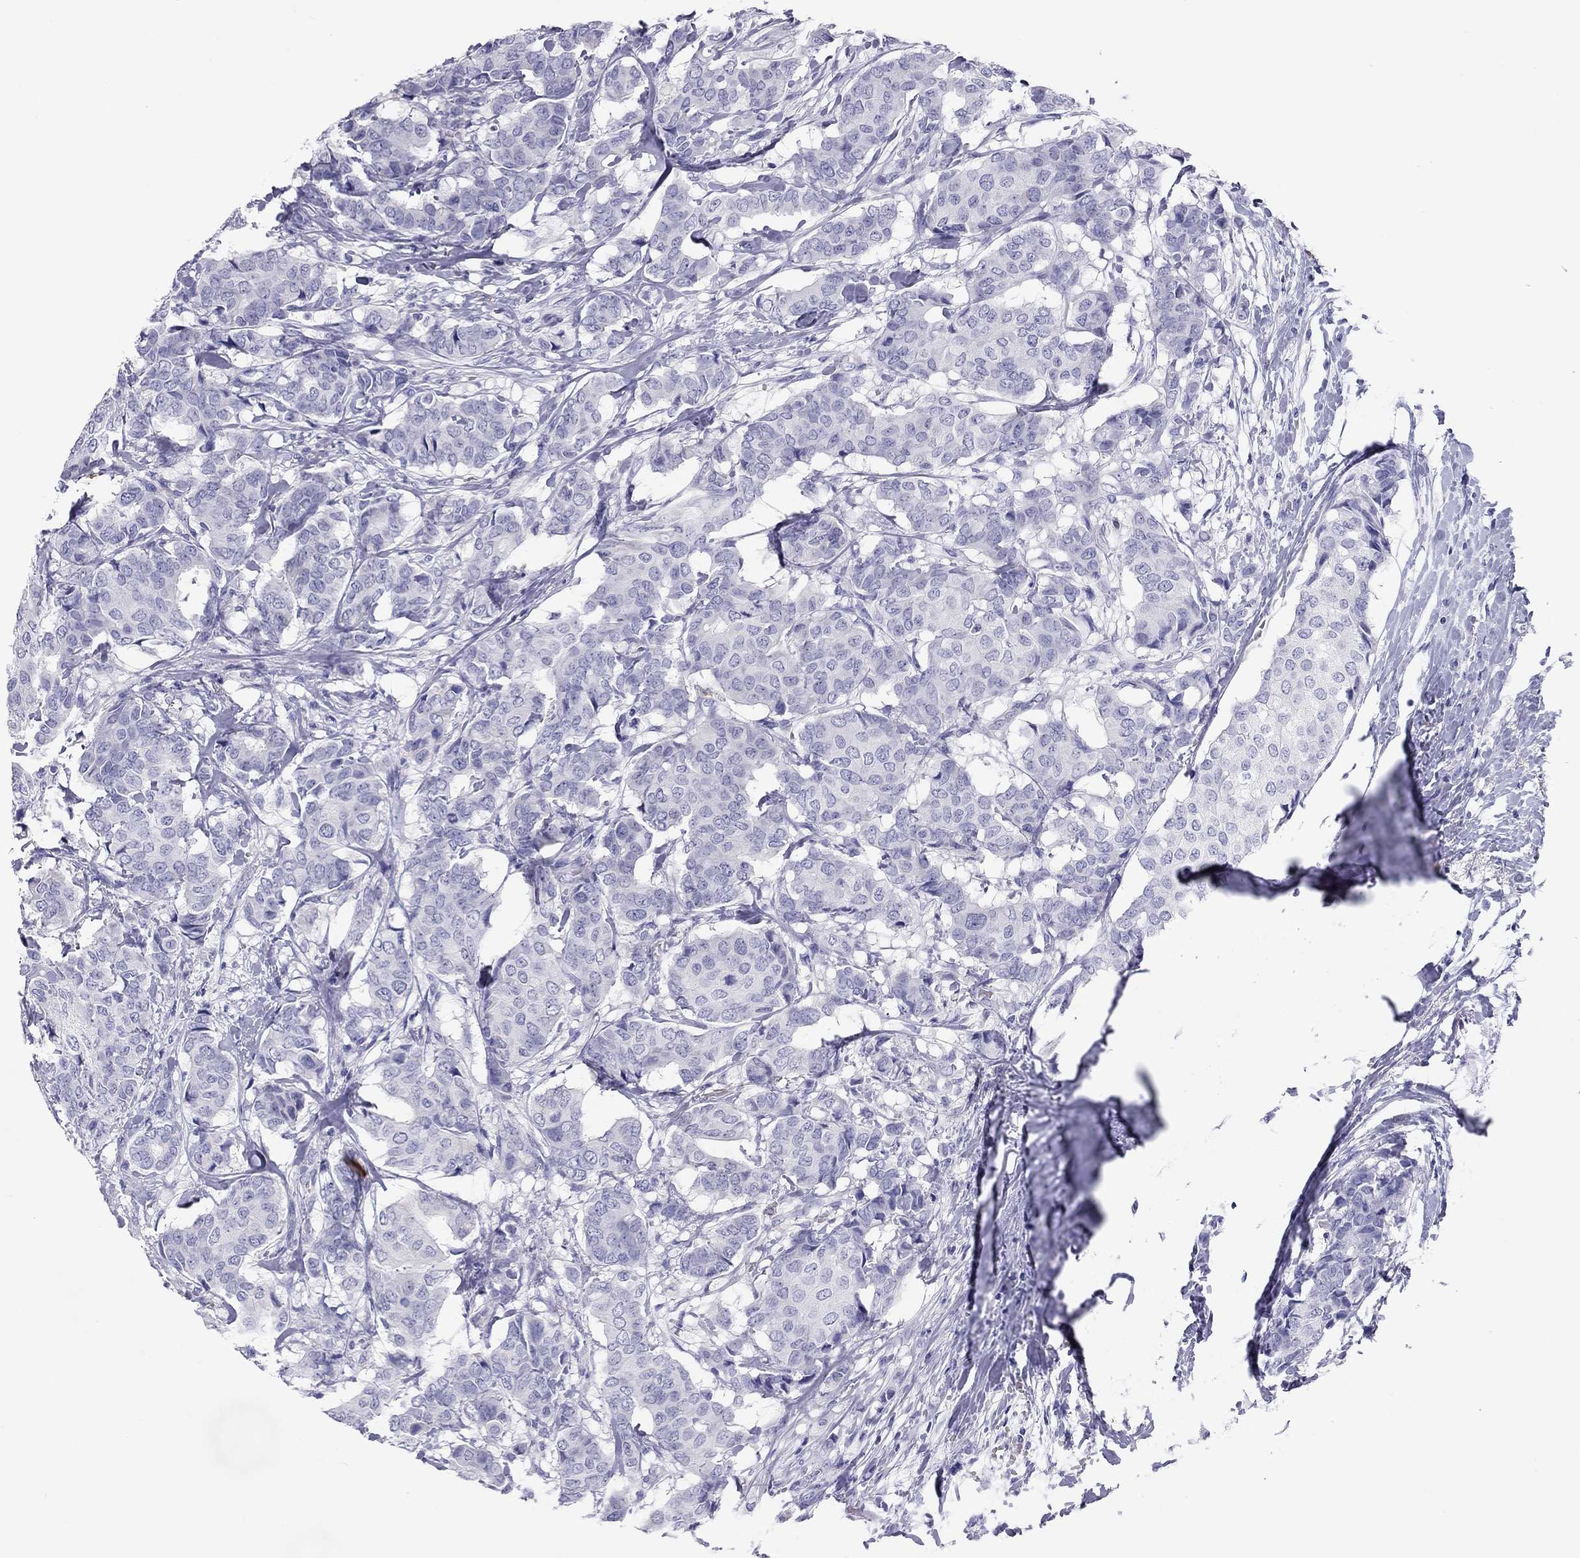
{"staining": {"intensity": "negative", "quantity": "none", "location": "none"}, "tissue": "breast cancer", "cell_type": "Tumor cells", "image_type": "cancer", "snomed": [{"axis": "morphology", "description": "Duct carcinoma"}, {"axis": "topography", "description": "Breast"}], "caption": "This image is of breast cancer (infiltrating ductal carcinoma) stained with immunohistochemistry to label a protein in brown with the nuclei are counter-stained blue. There is no staining in tumor cells.", "gene": "CALHM1", "patient": {"sex": "female", "age": 75}}